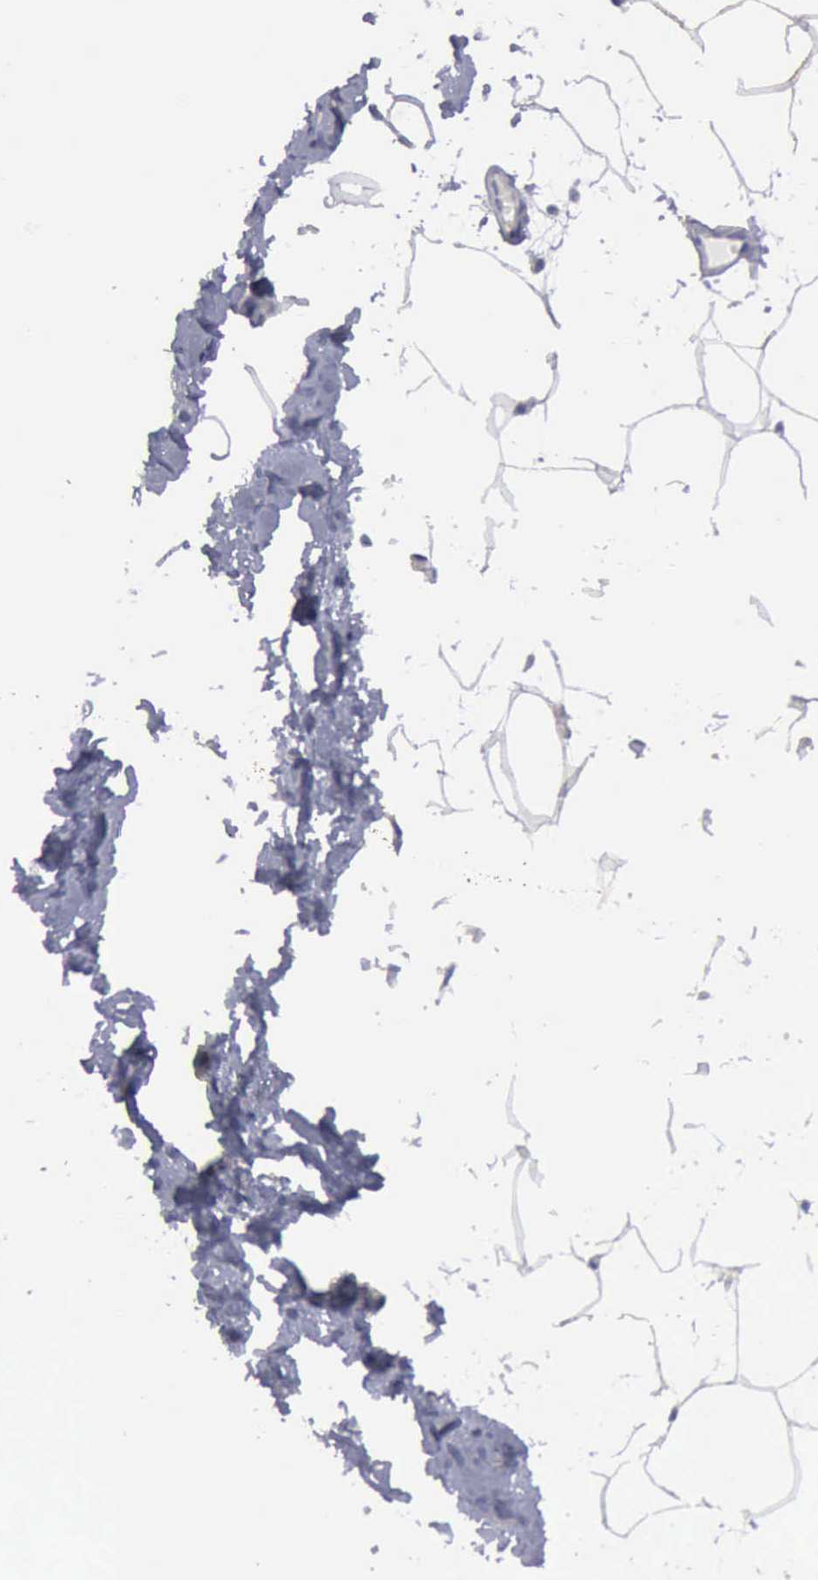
{"staining": {"intensity": "negative", "quantity": "none", "location": "none"}, "tissue": "adipose tissue", "cell_type": "Adipocytes", "image_type": "normal", "snomed": [{"axis": "morphology", "description": "Normal tissue, NOS"}, {"axis": "topography", "description": "Breast"}], "caption": "High magnification brightfield microscopy of unremarkable adipose tissue stained with DAB (brown) and counterstained with hematoxylin (blue): adipocytes show no significant staining.", "gene": "TXLNG", "patient": {"sex": "female", "age": 45}}